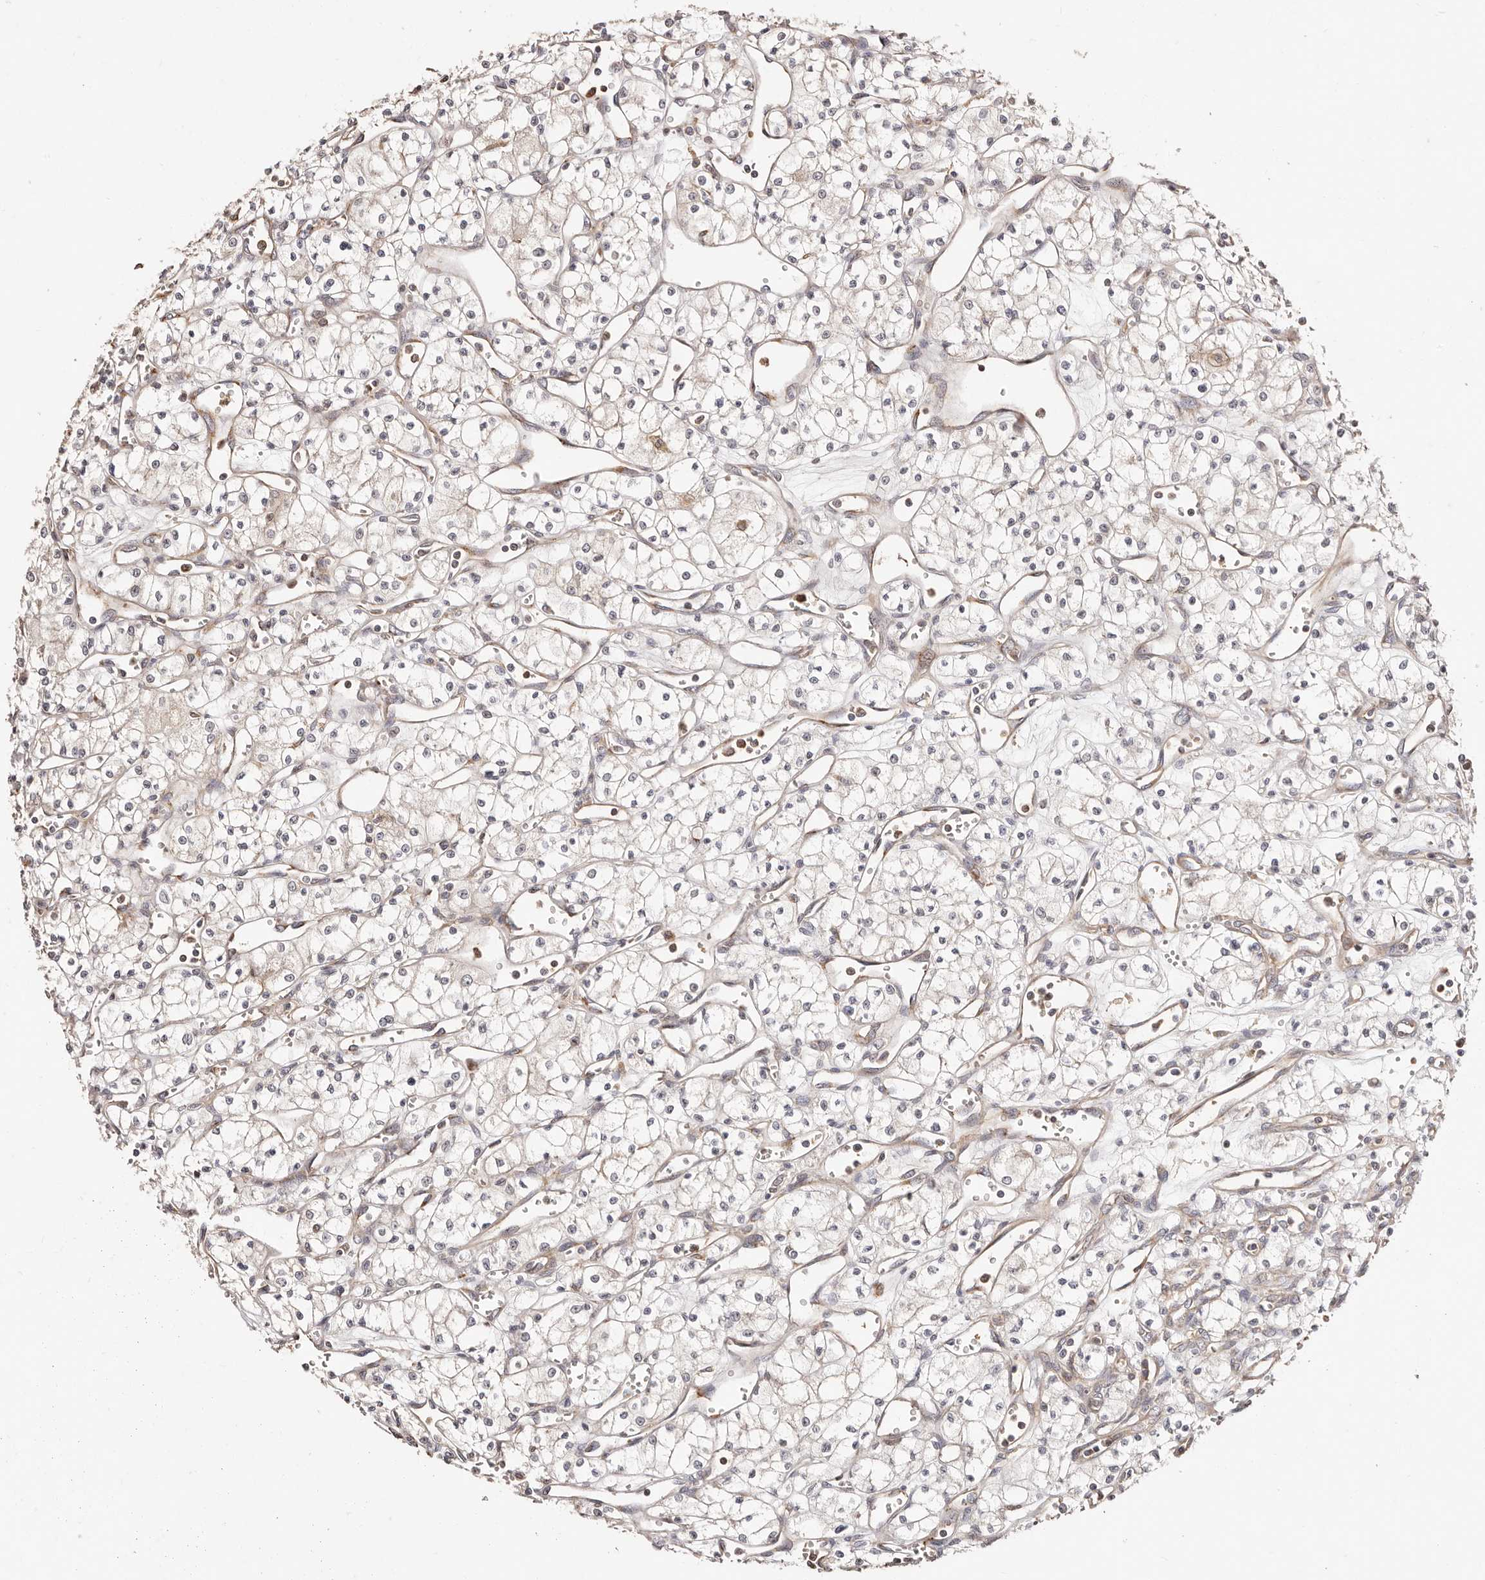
{"staining": {"intensity": "negative", "quantity": "none", "location": "none"}, "tissue": "renal cancer", "cell_type": "Tumor cells", "image_type": "cancer", "snomed": [{"axis": "morphology", "description": "Adenocarcinoma, NOS"}, {"axis": "topography", "description": "Kidney"}], "caption": "The image exhibits no significant positivity in tumor cells of renal adenocarcinoma.", "gene": "MAPK1", "patient": {"sex": "male", "age": 59}}